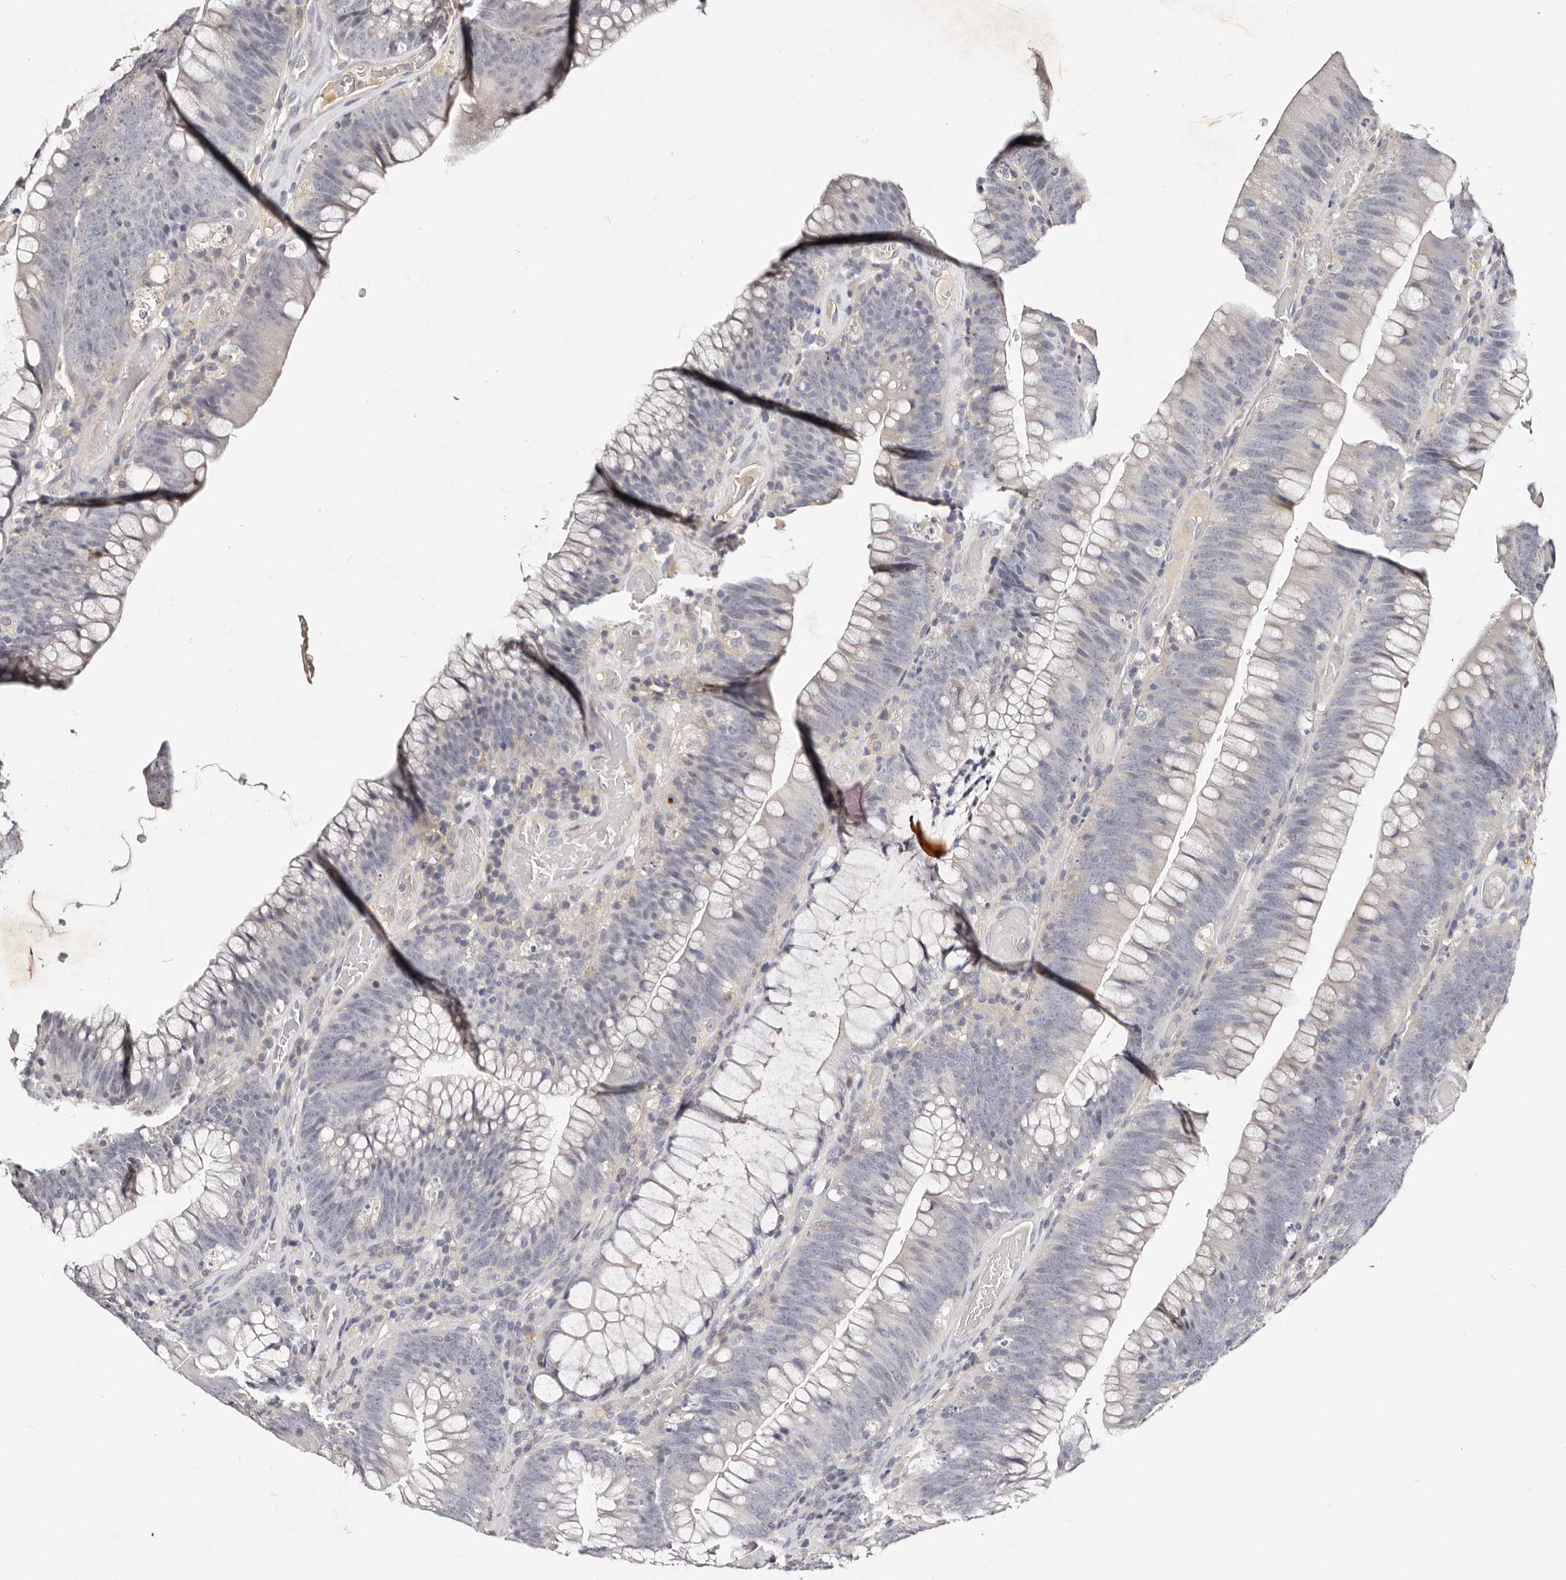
{"staining": {"intensity": "negative", "quantity": "none", "location": "none"}, "tissue": "colorectal cancer", "cell_type": "Tumor cells", "image_type": "cancer", "snomed": [{"axis": "morphology", "description": "Normal tissue, NOS"}, {"axis": "topography", "description": "Colon"}], "caption": "Immunohistochemical staining of human colorectal cancer shows no significant staining in tumor cells.", "gene": "MRPS33", "patient": {"sex": "female", "age": 82}}